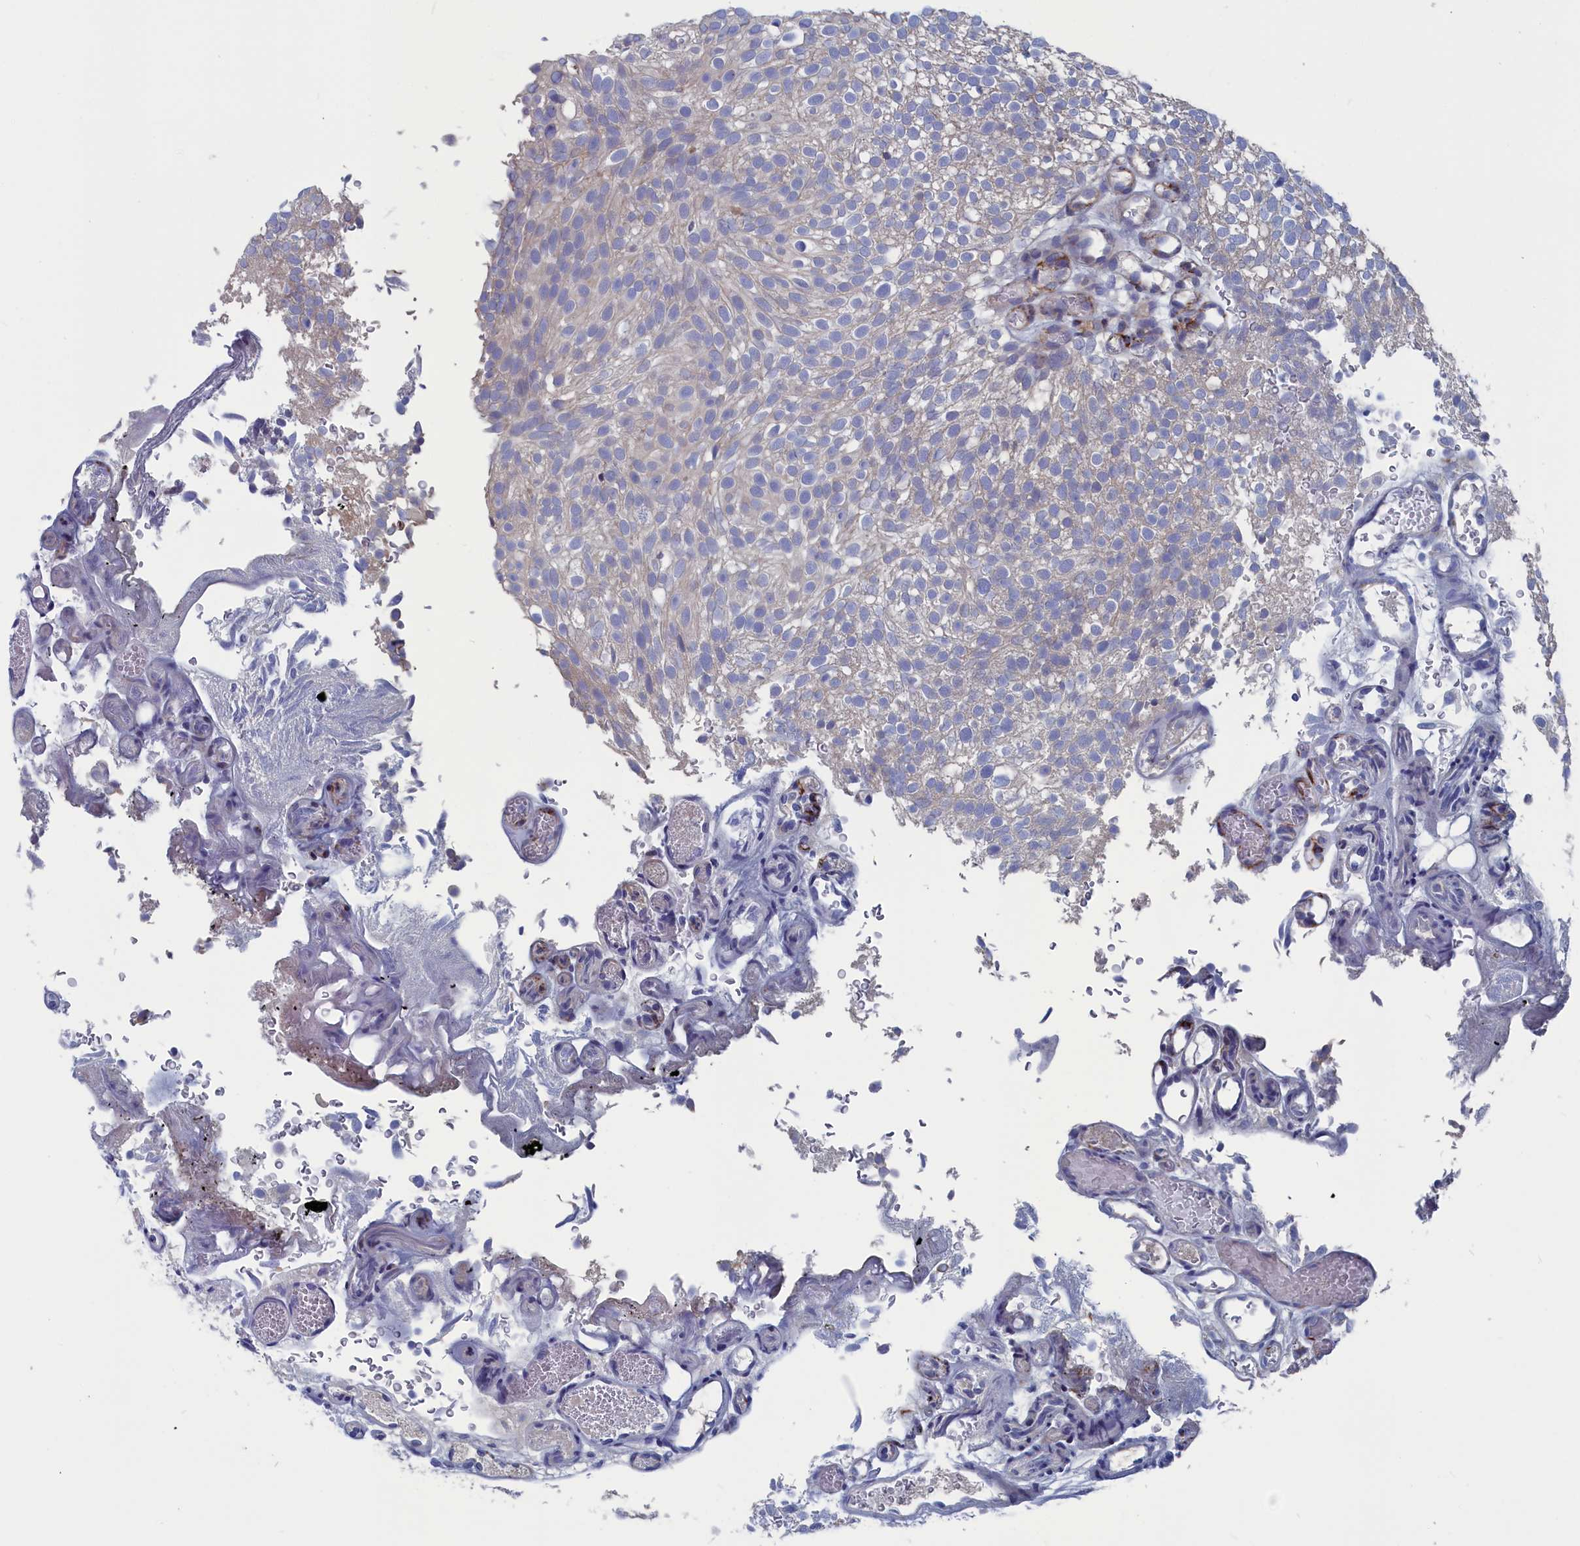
{"staining": {"intensity": "negative", "quantity": "none", "location": "none"}, "tissue": "urothelial cancer", "cell_type": "Tumor cells", "image_type": "cancer", "snomed": [{"axis": "morphology", "description": "Urothelial carcinoma, Low grade"}, {"axis": "topography", "description": "Urinary bladder"}], "caption": "A high-resolution image shows immunohistochemistry (IHC) staining of urothelial cancer, which exhibits no significant expression in tumor cells. Brightfield microscopy of immunohistochemistry (IHC) stained with DAB (brown) and hematoxylin (blue), captured at high magnification.", "gene": "CEND1", "patient": {"sex": "male", "age": 78}}